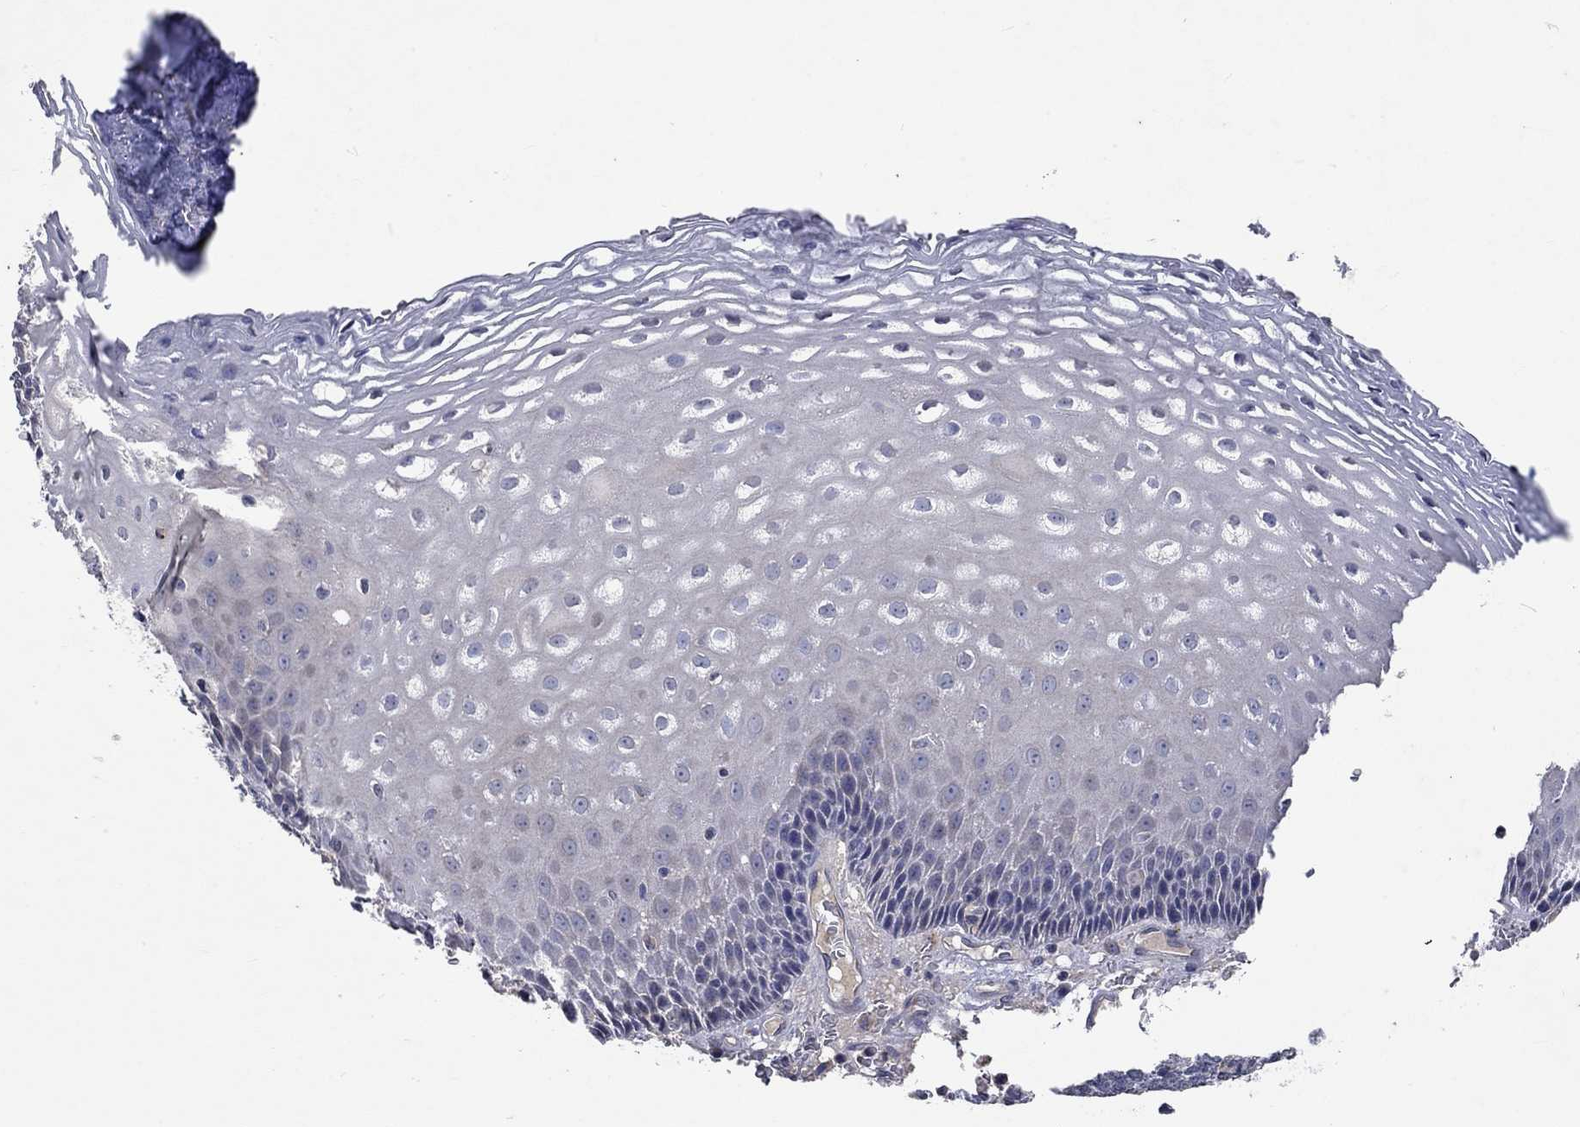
{"staining": {"intensity": "negative", "quantity": "none", "location": "none"}, "tissue": "esophagus", "cell_type": "Squamous epithelial cells", "image_type": "normal", "snomed": [{"axis": "morphology", "description": "Normal tissue, NOS"}, {"axis": "topography", "description": "Esophagus"}], "caption": "Photomicrograph shows no protein positivity in squamous epithelial cells of unremarkable esophagus.", "gene": "TMEM169", "patient": {"sex": "male", "age": 76}}